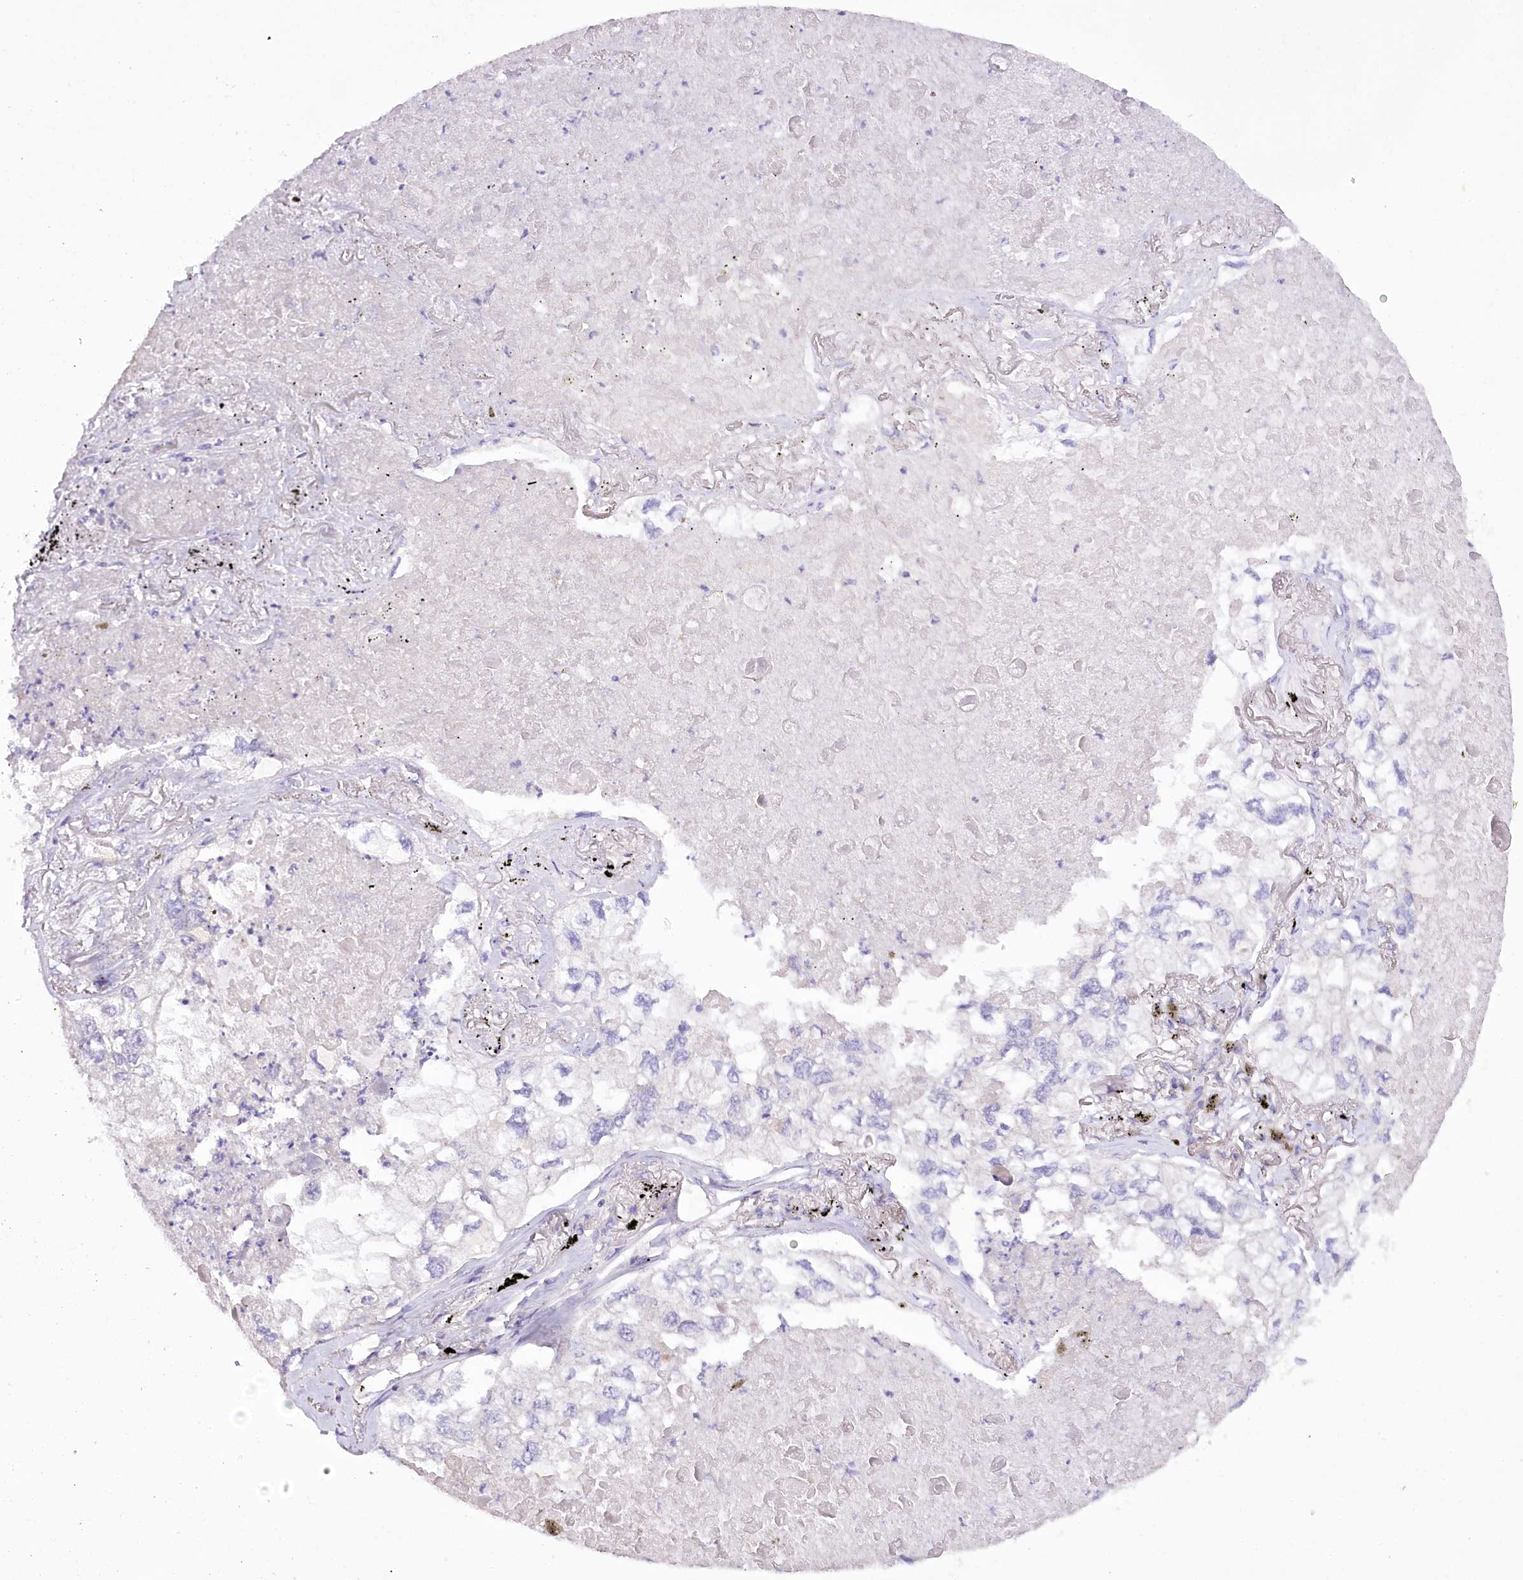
{"staining": {"intensity": "negative", "quantity": "none", "location": "none"}, "tissue": "lung cancer", "cell_type": "Tumor cells", "image_type": "cancer", "snomed": [{"axis": "morphology", "description": "Adenocarcinoma, NOS"}, {"axis": "topography", "description": "Lung"}], "caption": "Immunohistochemistry of lung adenocarcinoma reveals no expression in tumor cells.", "gene": "DCUN1D1", "patient": {"sex": "male", "age": 65}}